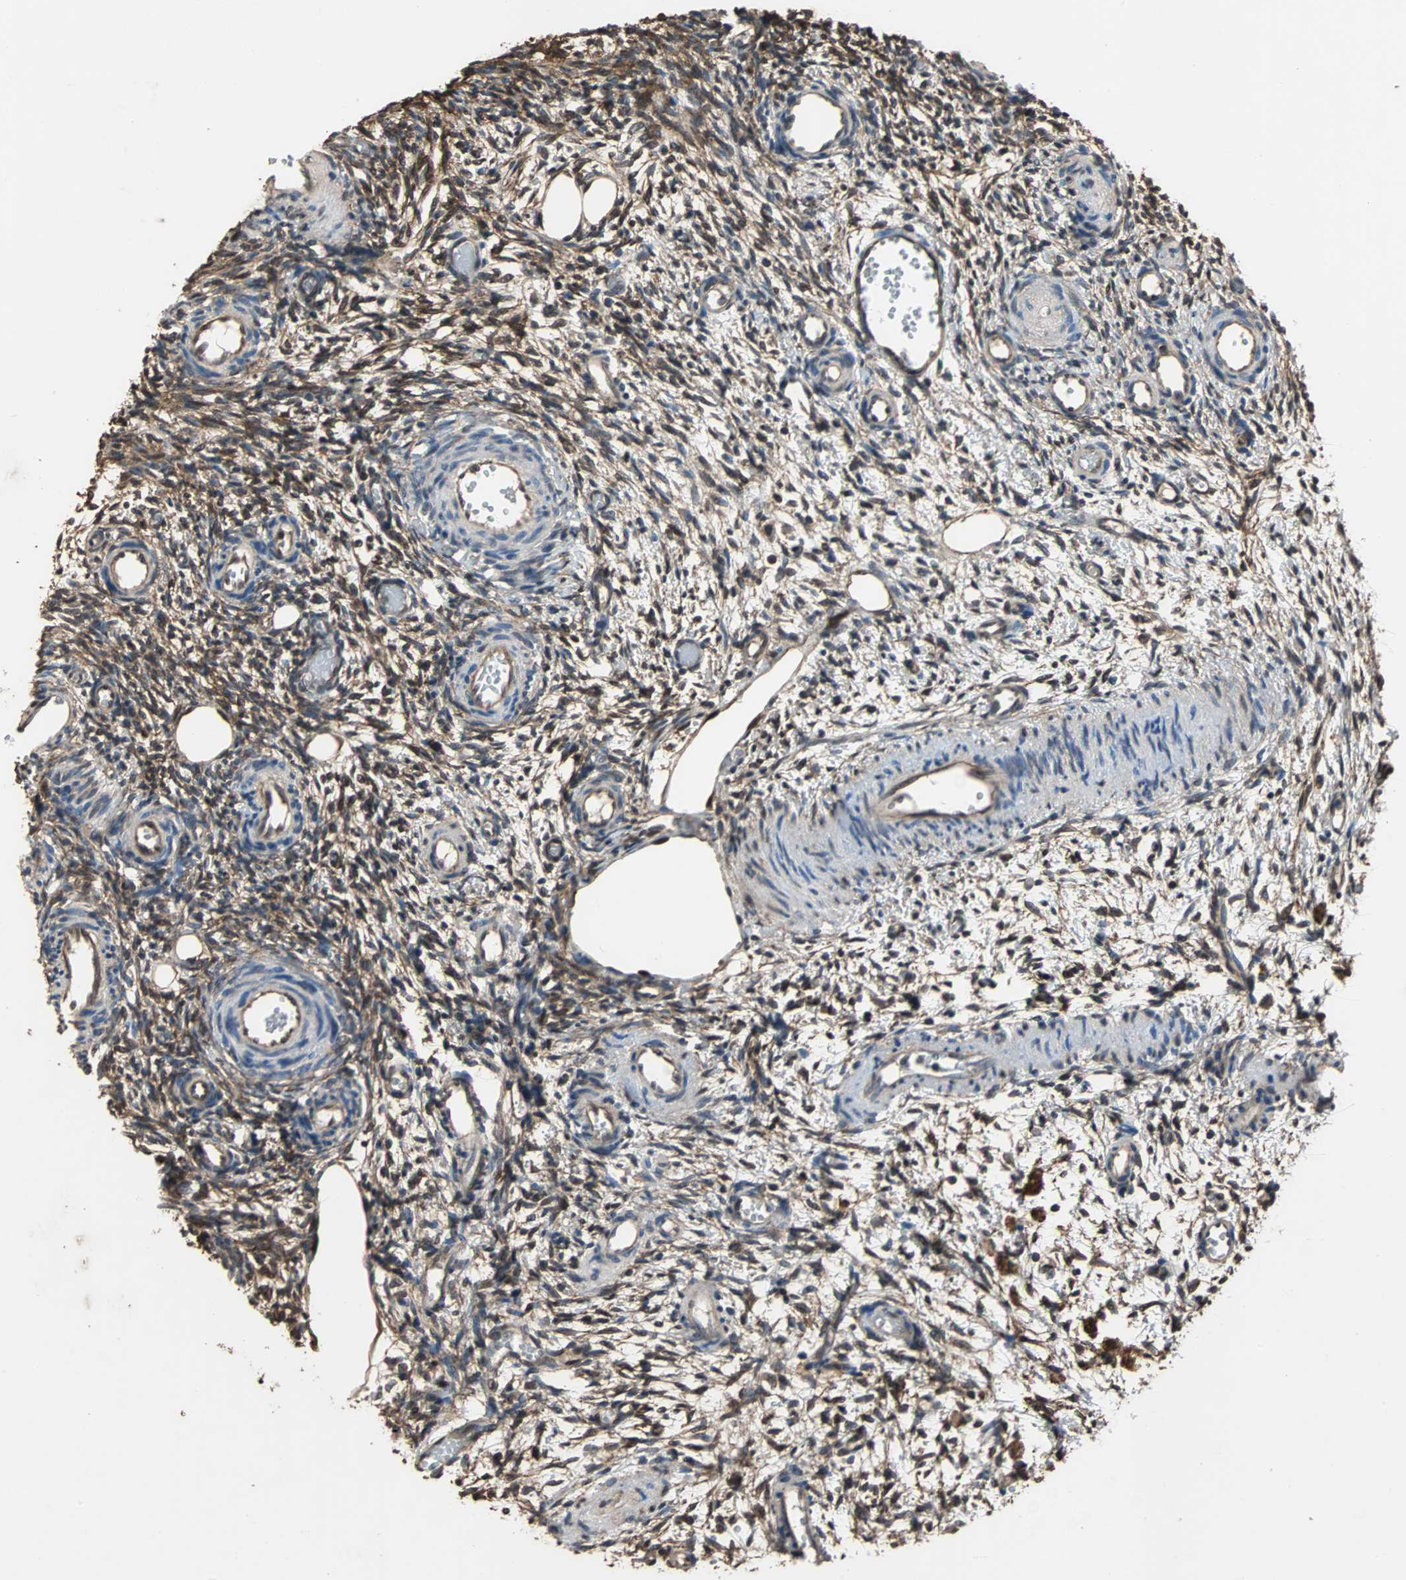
{"staining": {"intensity": "strong", "quantity": ">75%", "location": "cytoplasmic/membranous,nuclear"}, "tissue": "ovary", "cell_type": "Ovarian stroma cells", "image_type": "normal", "snomed": [{"axis": "morphology", "description": "Normal tissue, NOS"}, {"axis": "topography", "description": "Ovary"}], "caption": "A brown stain labels strong cytoplasmic/membranous,nuclear positivity of a protein in ovarian stroma cells of normal human ovary.", "gene": "NDRG1", "patient": {"sex": "female", "age": 35}}